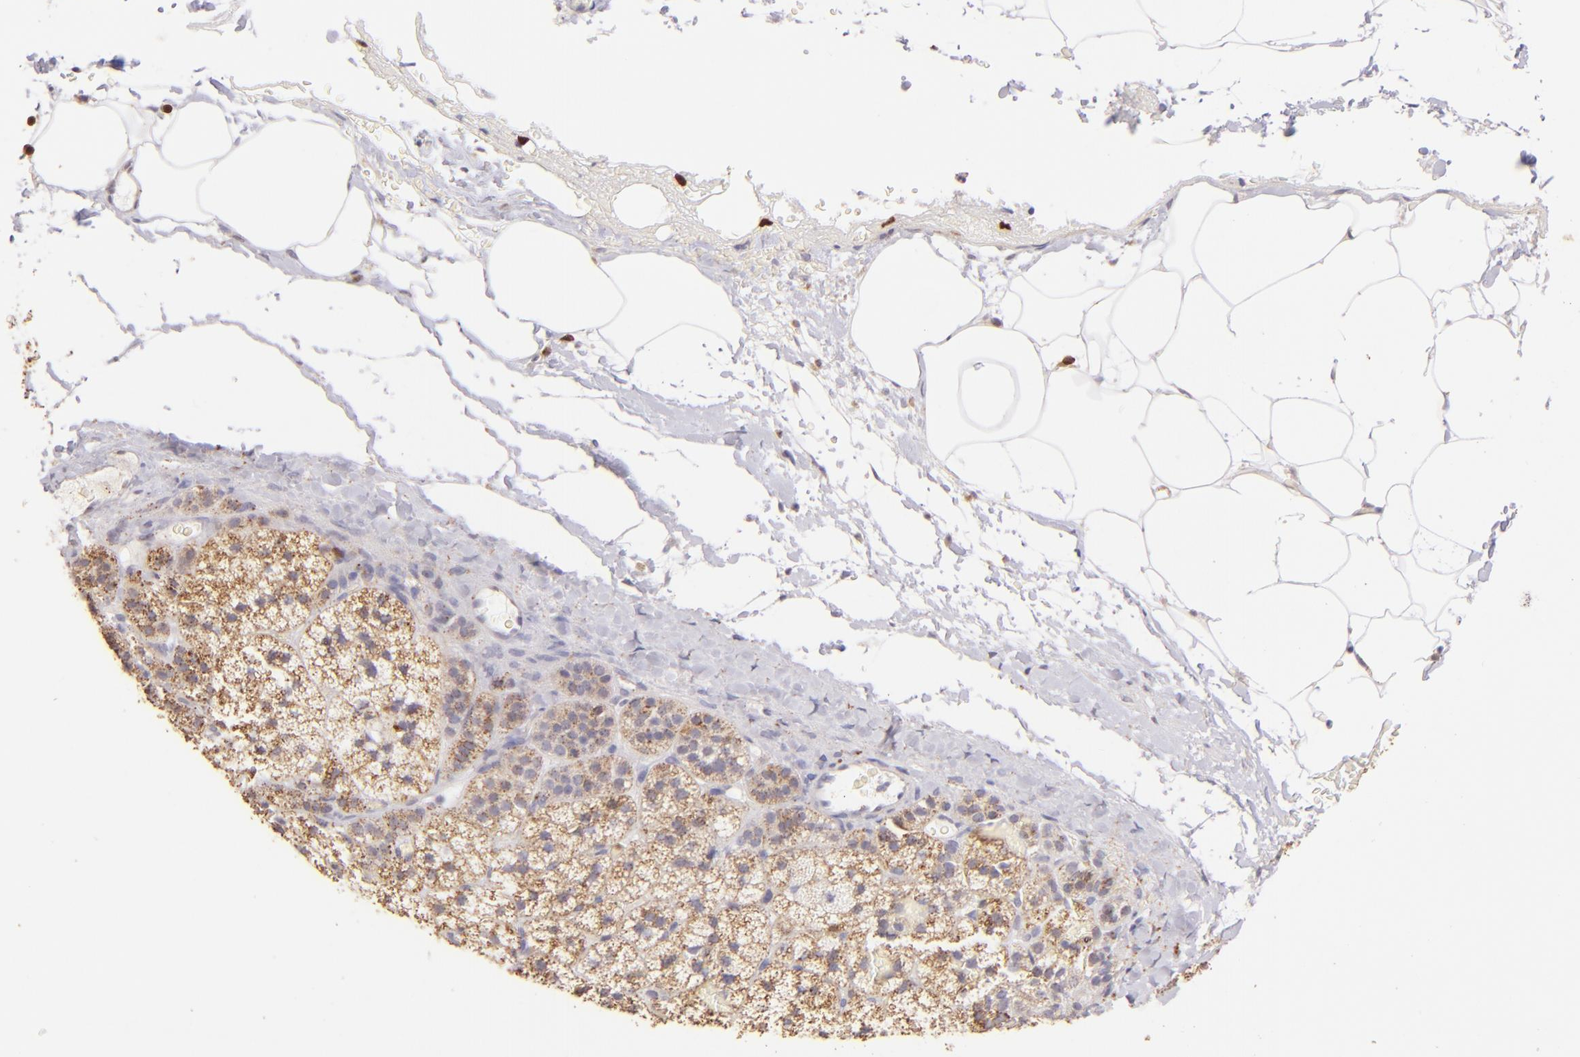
{"staining": {"intensity": "strong", "quantity": ">75%", "location": "cytoplasmic/membranous"}, "tissue": "adrenal gland", "cell_type": "Glandular cells", "image_type": "normal", "snomed": [{"axis": "morphology", "description": "Normal tissue, NOS"}, {"axis": "topography", "description": "Adrenal gland"}], "caption": "DAB (3,3'-diaminobenzidine) immunohistochemical staining of unremarkable adrenal gland shows strong cytoplasmic/membranous protein positivity in about >75% of glandular cells. (IHC, brightfield microscopy, high magnification).", "gene": "ZAP70", "patient": {"sex": "male", "age": 35}}